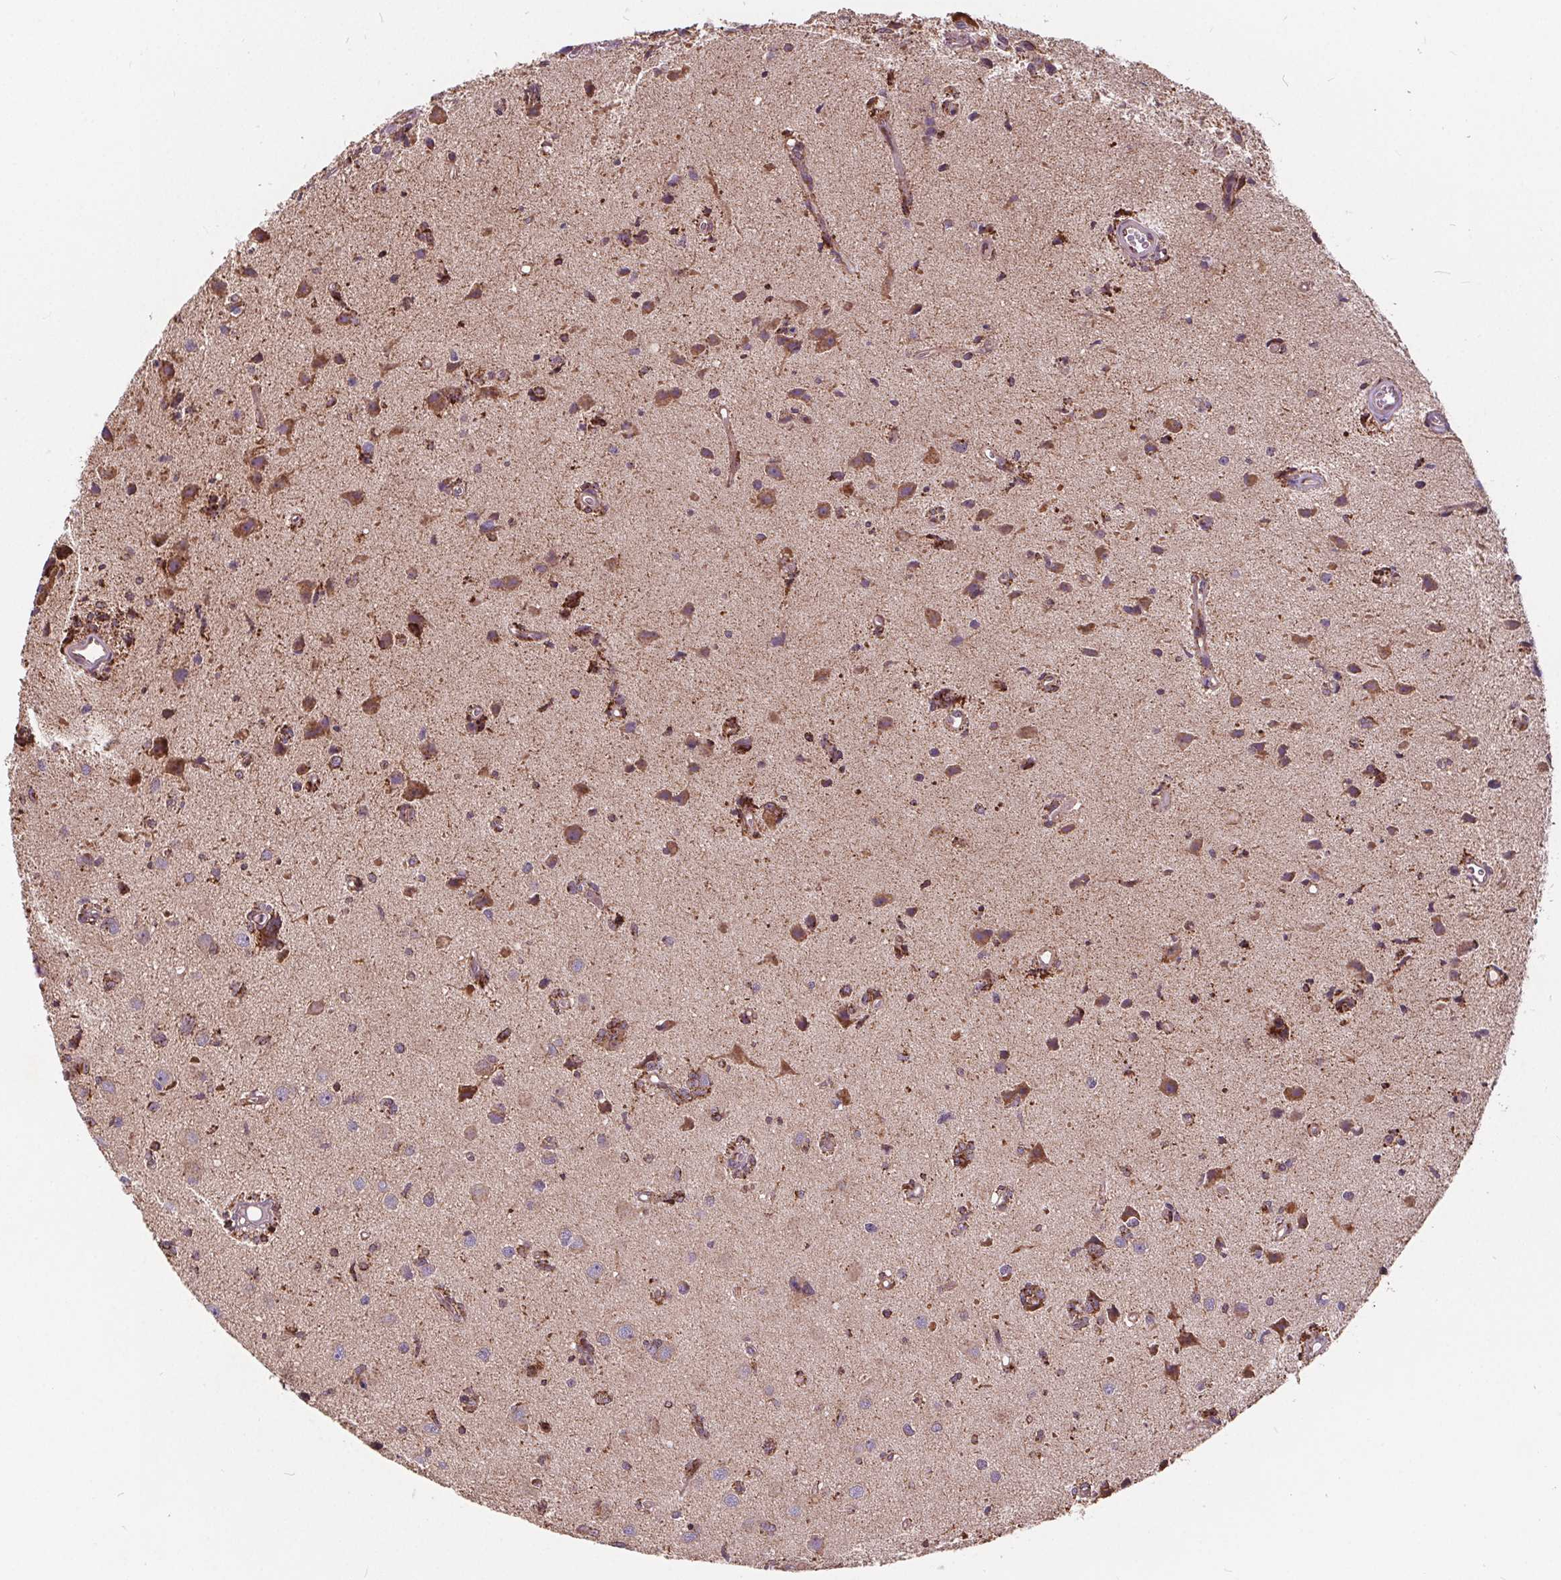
{"staining": {"intensity": "moderate", "quantity": ">75%", "location": "cytoplasmic/membranous"}, "tissue": "glioma", "cell_type": "Tumor cells", "image_type": "cancer", "snomed": [{"axis": "morphology", "description": "Glioma, malignant, High grade"}, {"axis": "topography", "description": "Brain"}], "caption": "Glioma stained with immunohistochemistry displays moderate cytoplasmic/membranous staining in about >75% of tumor cells.", "gene": "PLSCR3", "patient": {"sex": "male", "age": 67}}